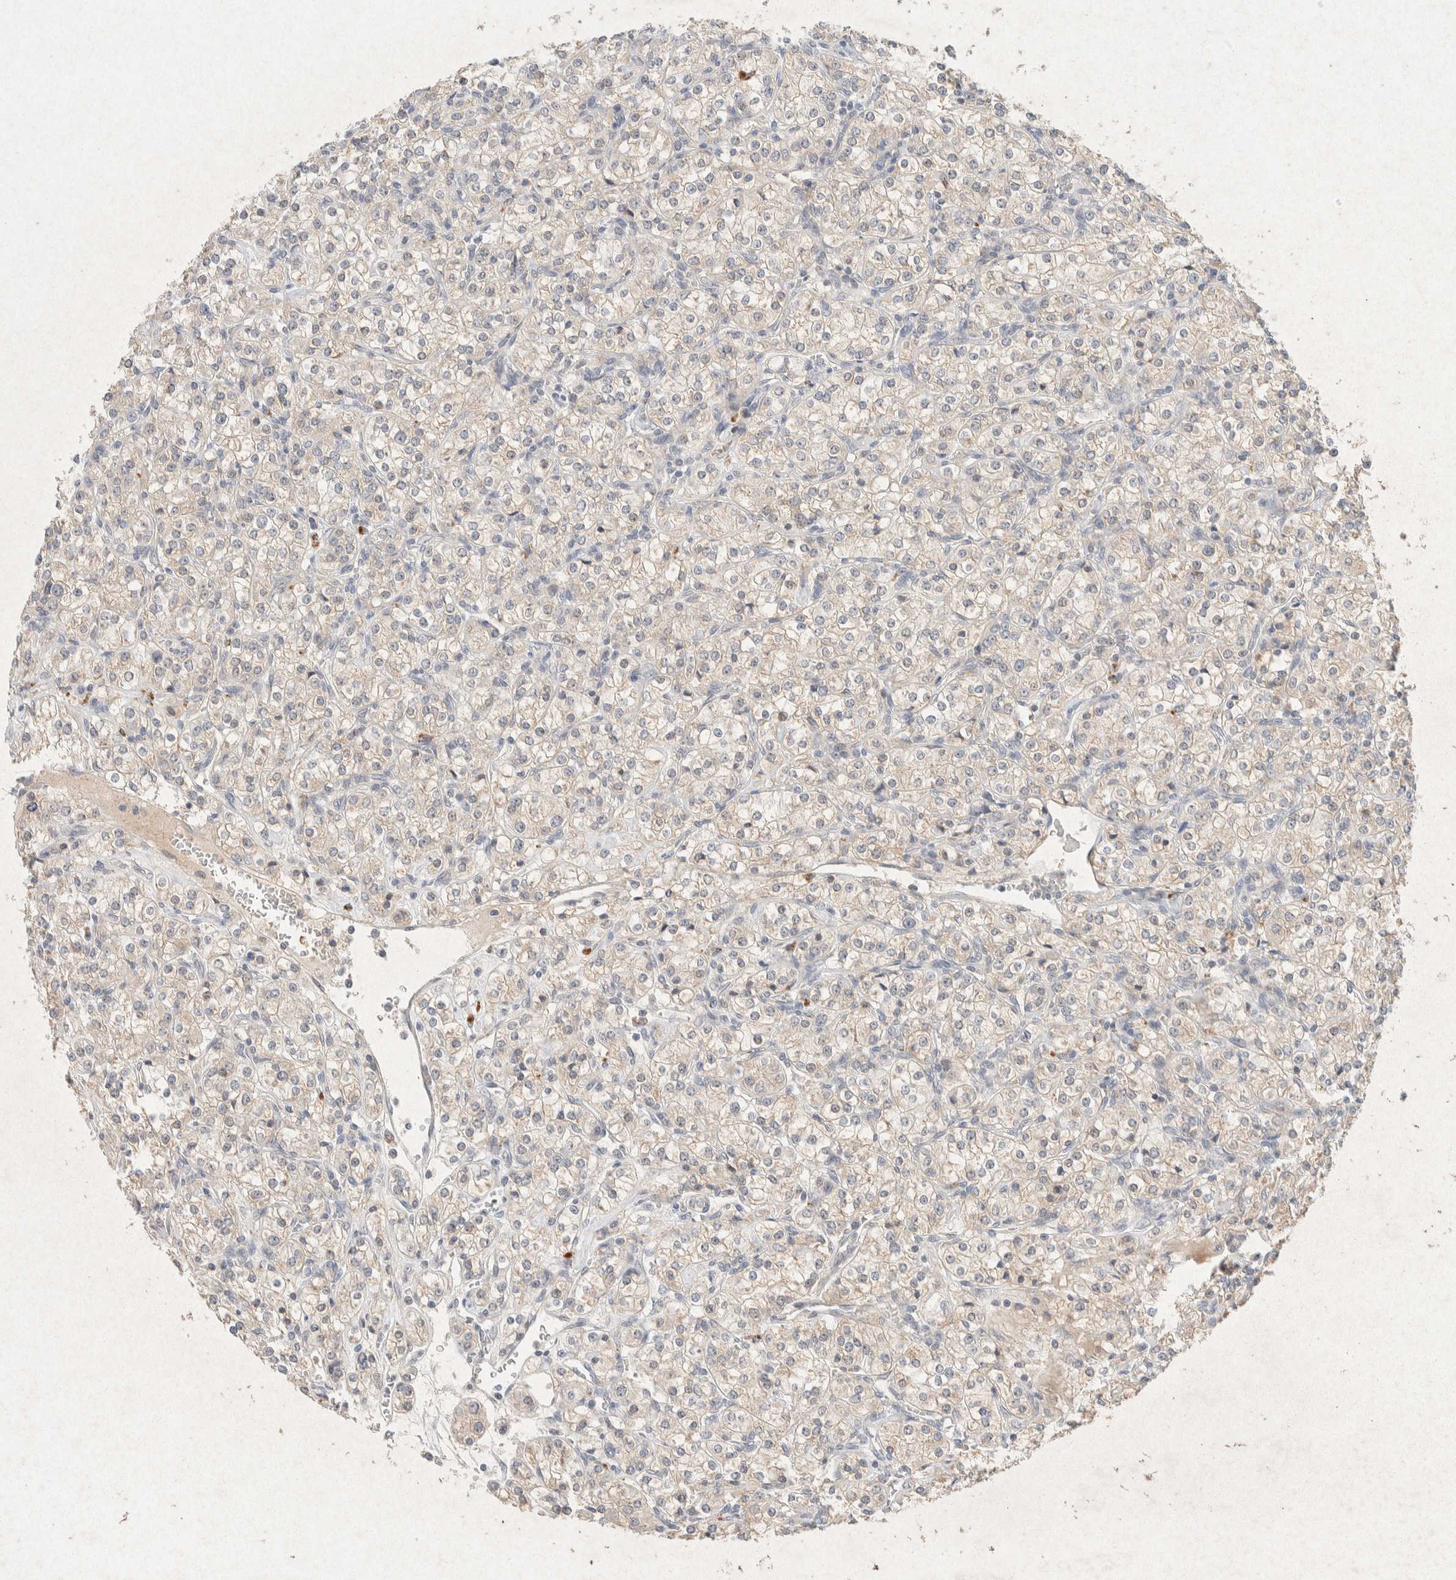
{"staining": {"intensity": "negative", "quantity": "none", "location": "none"}, "tissue": "renal cancer", "cell_type": "Tumor cells", "image_type": "cancer", "snomed": [{"axis": "morphology", "description": "Adenocarcinoma, NOS"}, {"axis": "topography", "description": "Kidney"}], "caption": "Protein analysis of renal cancer (adenocarcinoma) exhibits no significant positivity in tumor cells.", "gene": "GNAI1", "patient": {"sex": "male", "age": 77}}